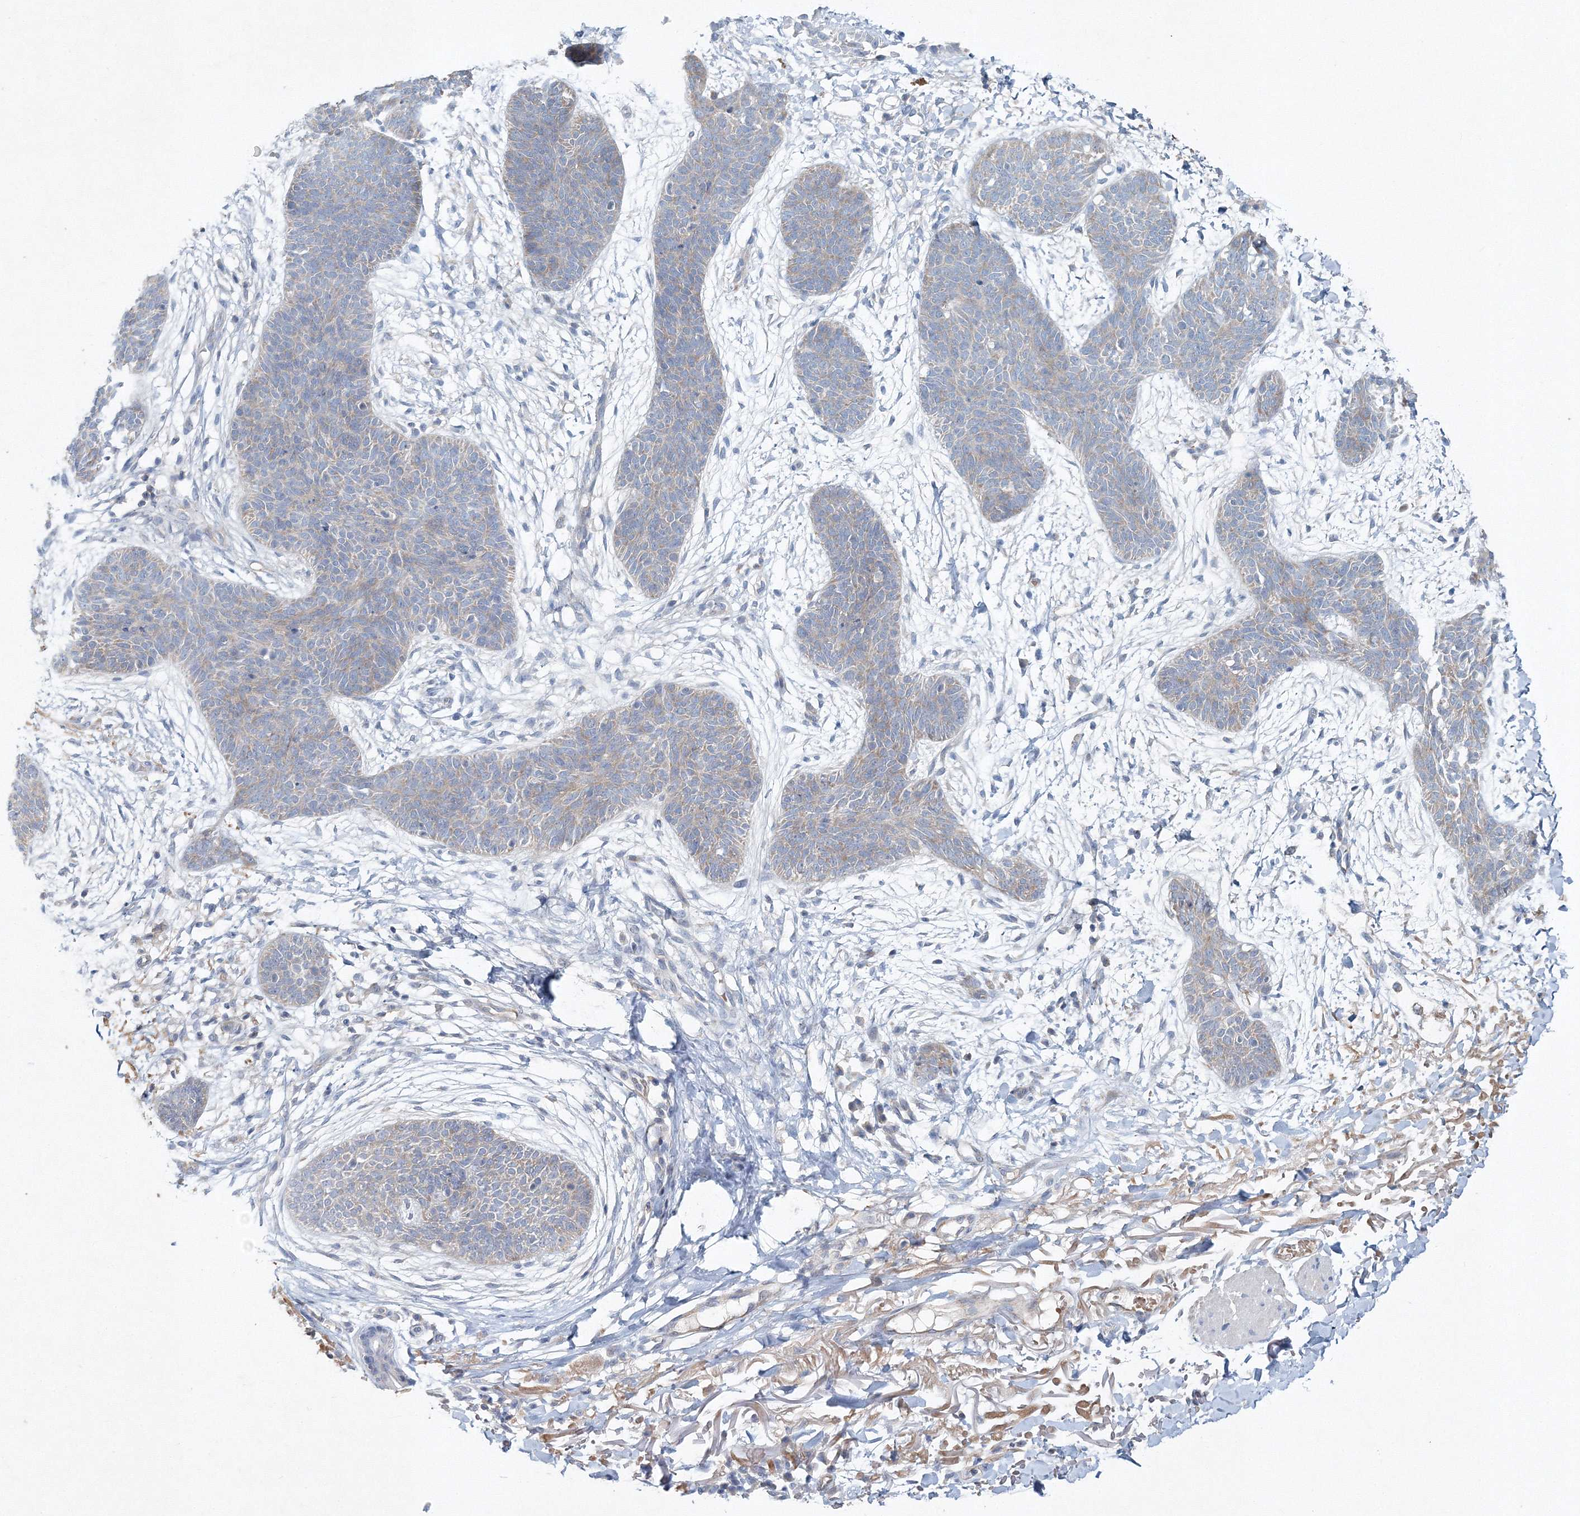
{"staining": {"intensity": "weak", "quantity": "<25%", "location": "cytoplasmic/membranous"}, "tissue": "skin cancer", "cell_type": "Tumor cells", "image_type": "cancer", "snomed": [{"axis": "morphology", "description": "Basal cell carcinoma"}, {"axis": "topography", "description": "Skin"}], "caption": "This photomicrograph is of basal cell carcinoma (skin) stained with IHC to label a protein in brown with the nuclei are counter-stained blue. There is no positivity in tumor cells.", "gene": "SH3BP5", "patient": {"sex": "male", "age": 85}}